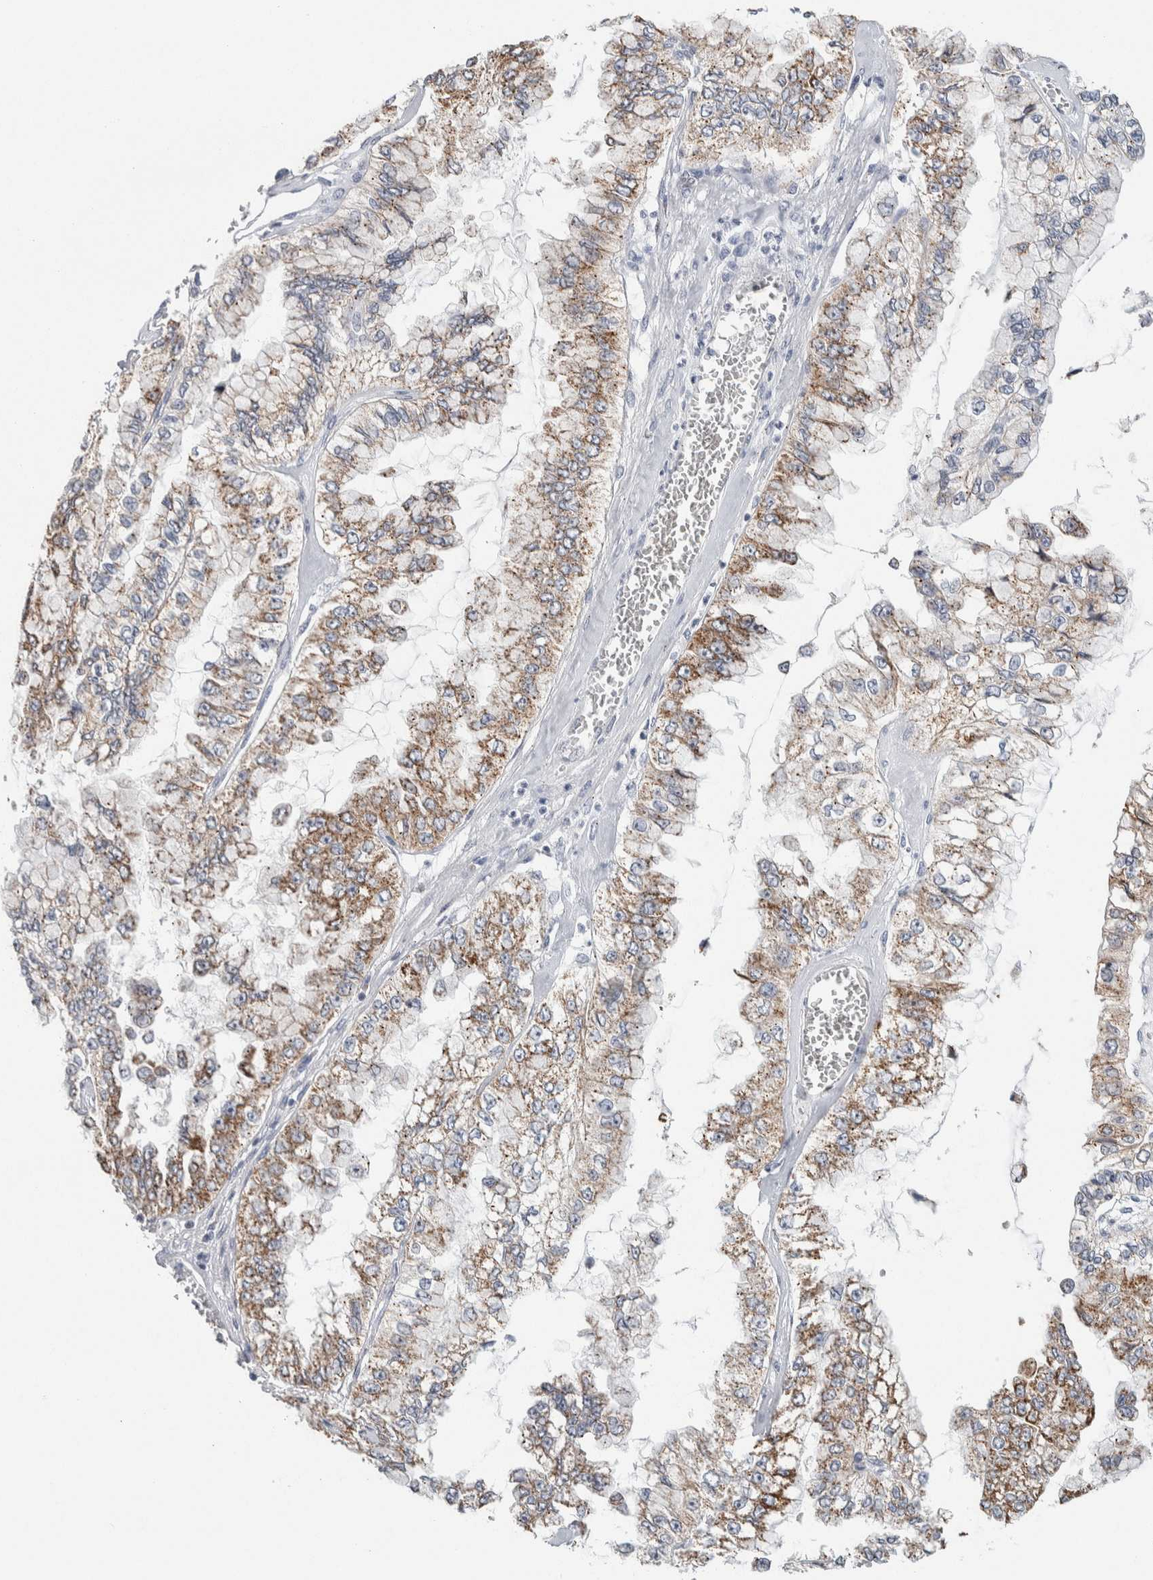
{"staining": {"intensity": "moderate", "quantity": ">75%", "location": "cytoplasmic/membranous"}, "tissue": "liver cancer", "cell_type": "Tumor cells", "image_type": "cancer", "snomed": [{"axis": "morphology", "description": "Cholangiocarcinoma"}, {"axis": "topography", "description": "Liver"}], "caption": "Immunohistochemistry (DAB) staining of liver cholangiocarcinoma displays moderate cytoplasmic/membranous protein positivity in about >75% of tumor cells. (brown staining indicates protein expression, while blue staining denotes nuclei).", "gene": "SCN2A", "patient": {"sex": "female", "age": 79}}